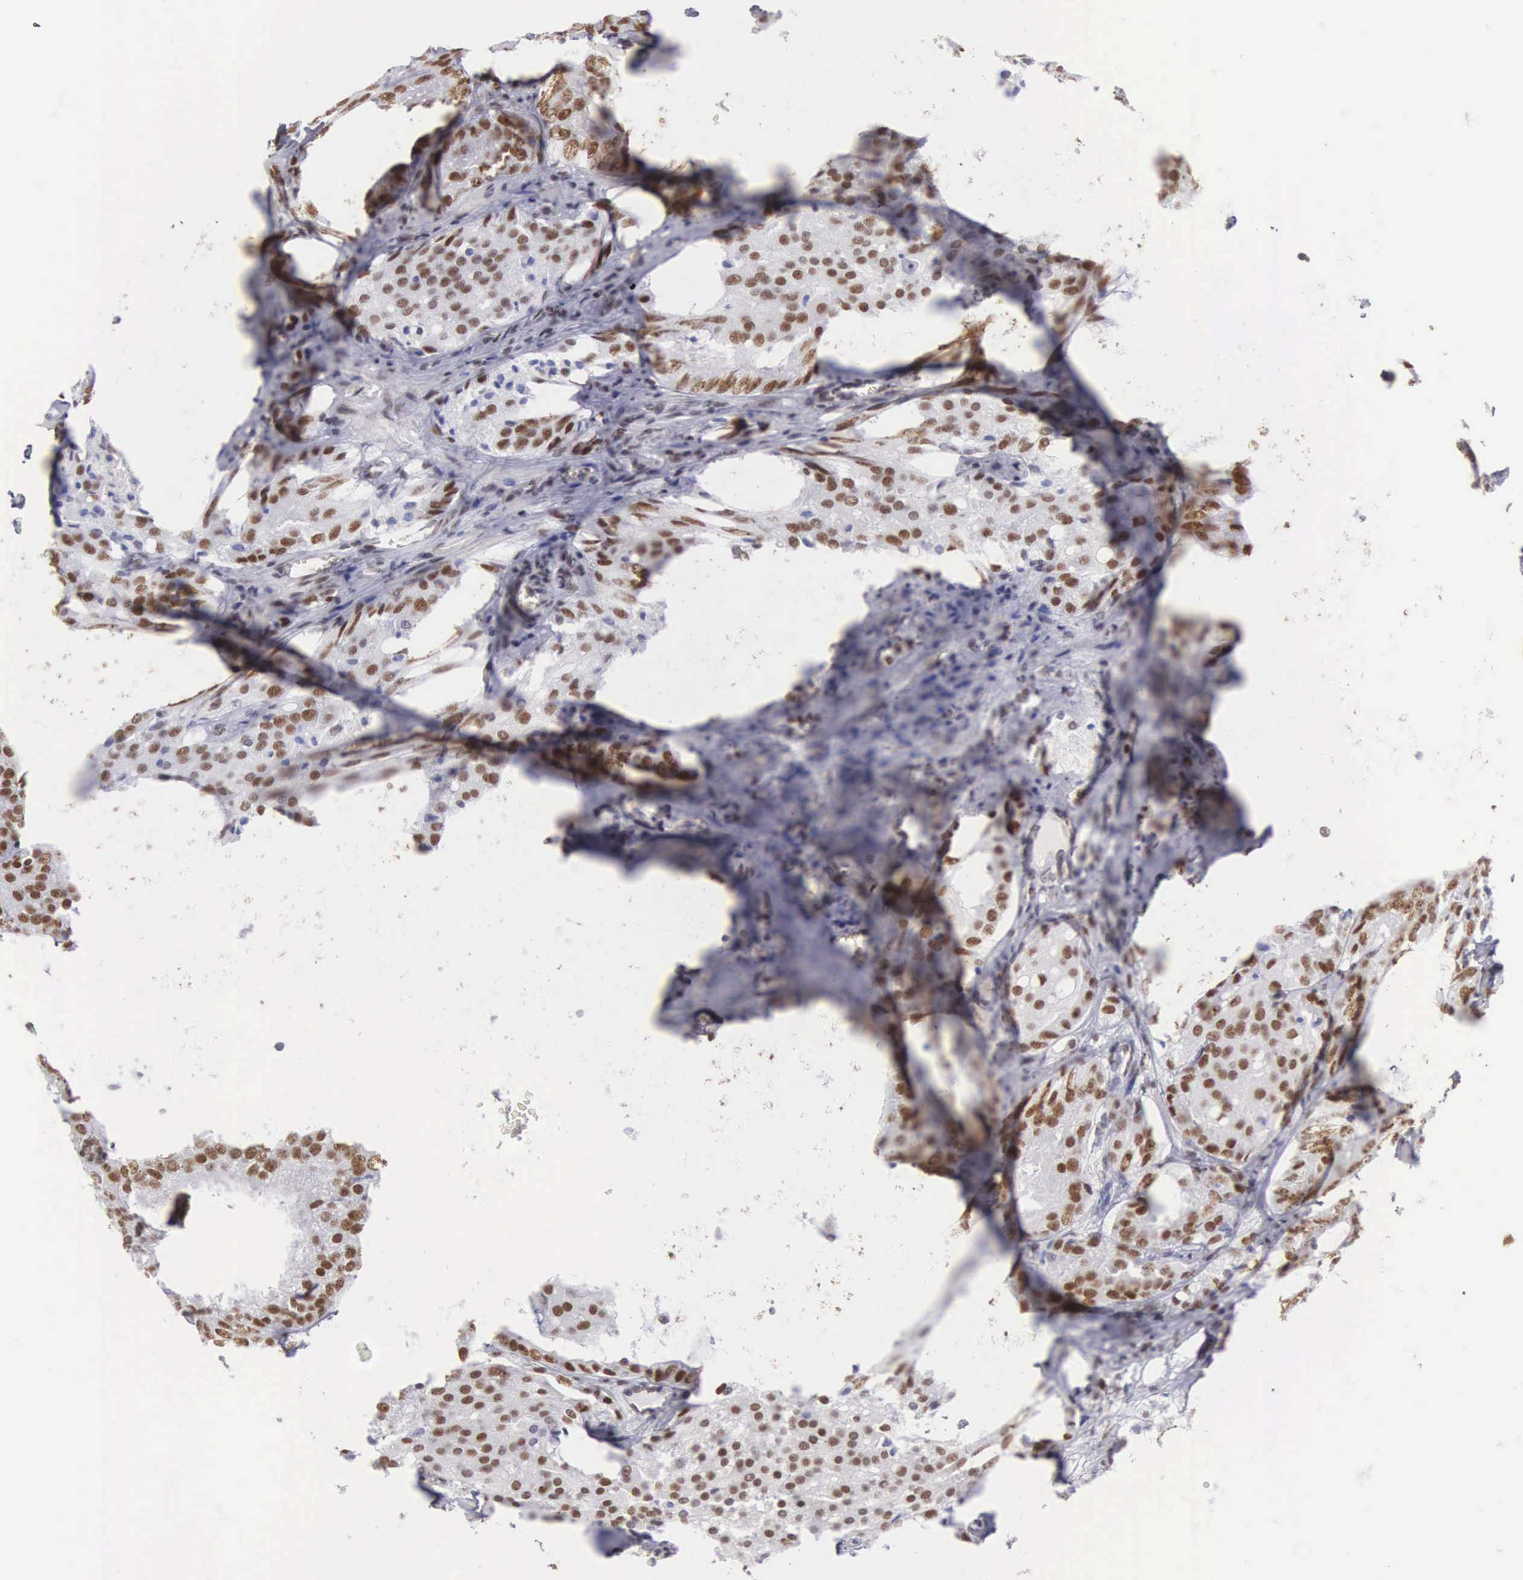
{"staining": {"intensity": "strong", "quantity": ">75%", "location": "nuclear"}, "tissue": "prostate cancer", "cell_type": "Tumor cells", "image_type": "cancer", "snomed": [{"axis": "morphology", "description": "Adenocarcinoma, Medium grade"}, {"axis": "topography", "description": "Prostate"}], "caption": "Human prostate medium-grade adenocarcinoma stained with a protein marker reveals strong staining in tumor cells.", "gene": "CSTF2", "patient": {"sex": "male", "age": 60}}